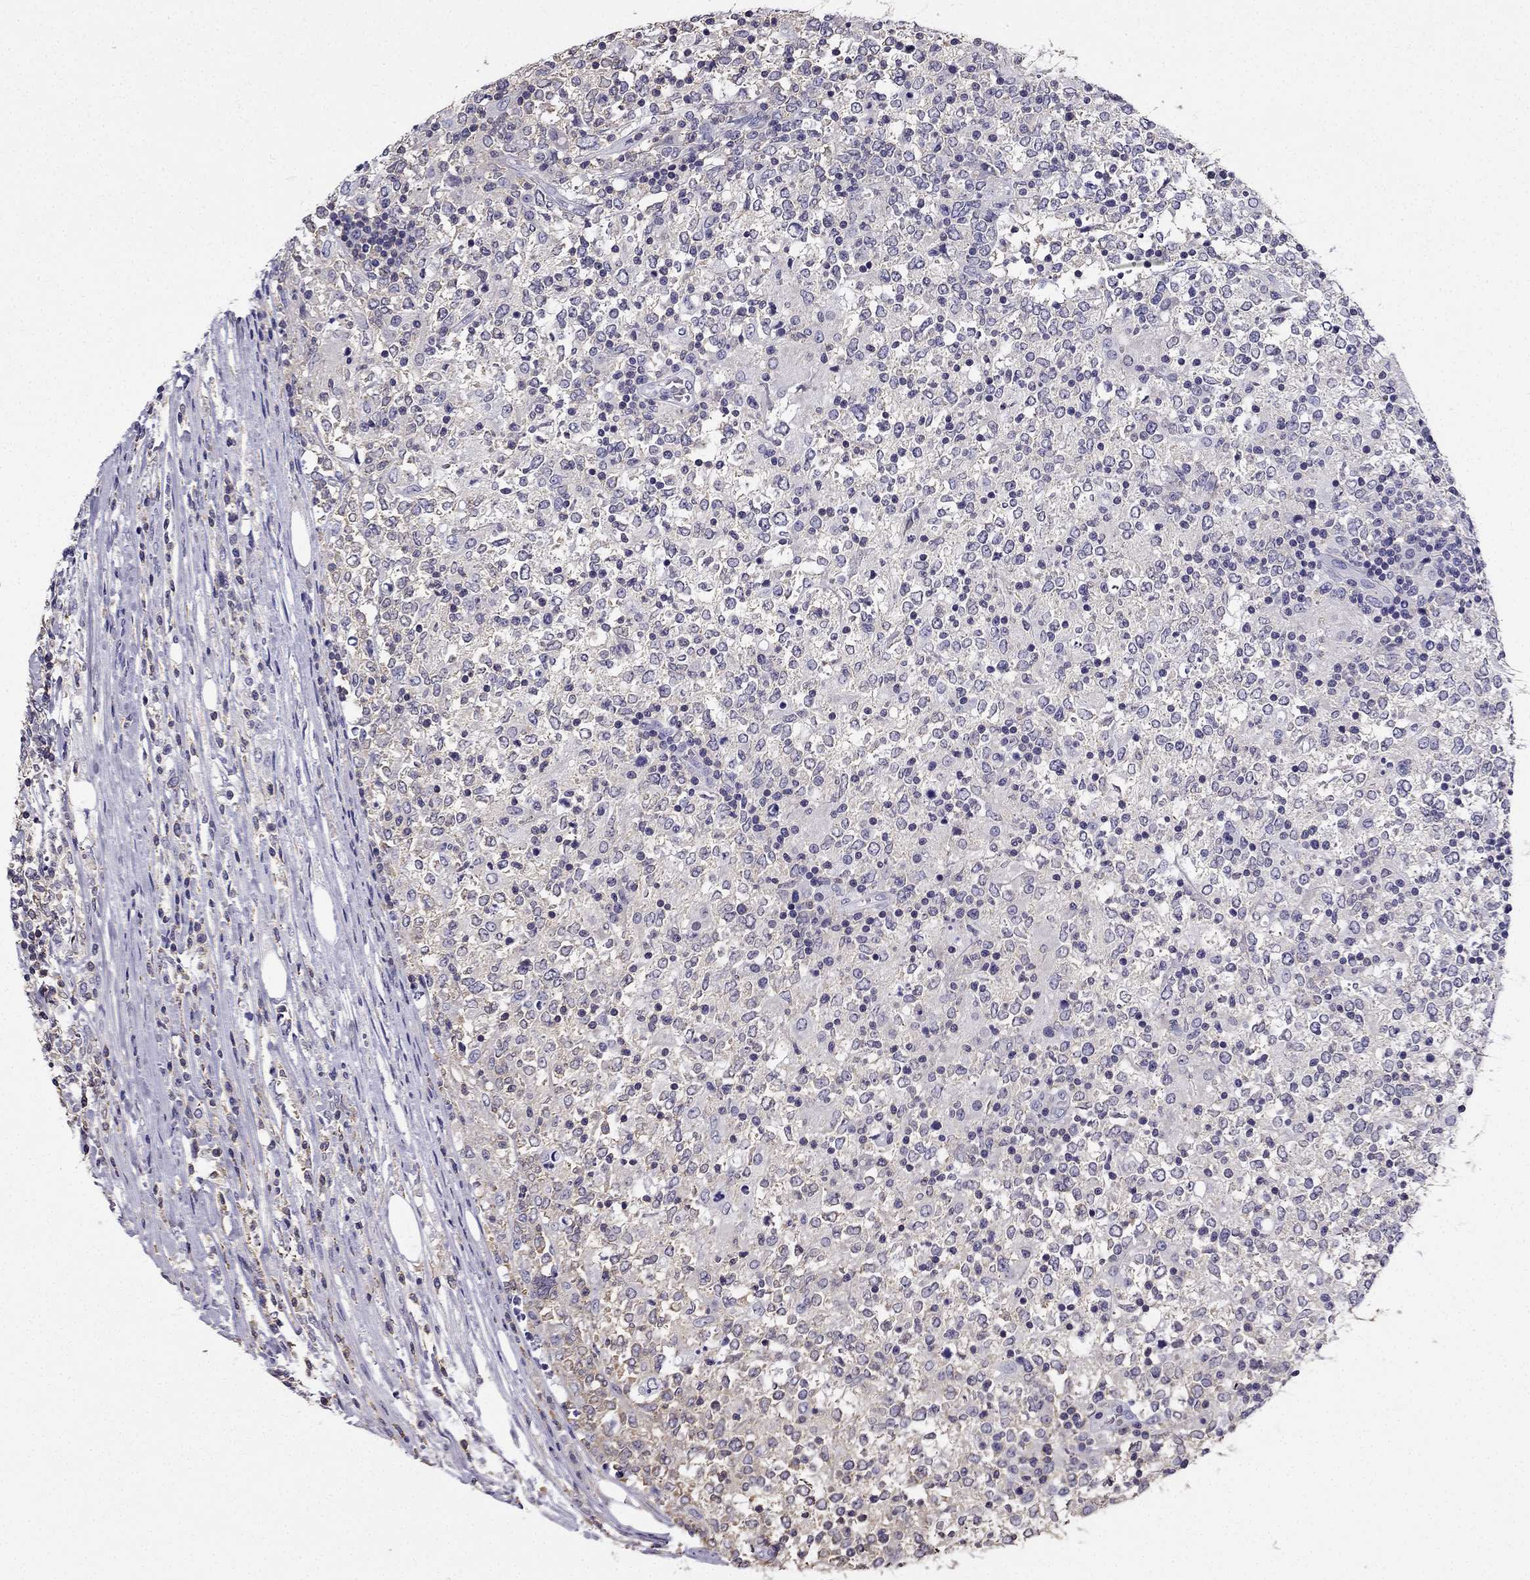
{"staining": {"intensity": "negative", "quantity": "none", "location": "none"}, "tissue": "lymphoma", "cell_type": "Tumor cells", "image_type": "cancer", "snomed": [{"axis": "morphology", "description": "Malignant lymphoma, non-Hodgkin's type, High grade"}, {"axis": "topography", "description": "Lymph node"}], "caption": "DAB immunohistochemical staining of human lymphoma exhibits no significant expression in tumor cells.", "gene": "CCK", "patient": {"sex": "female", "age": 84}}